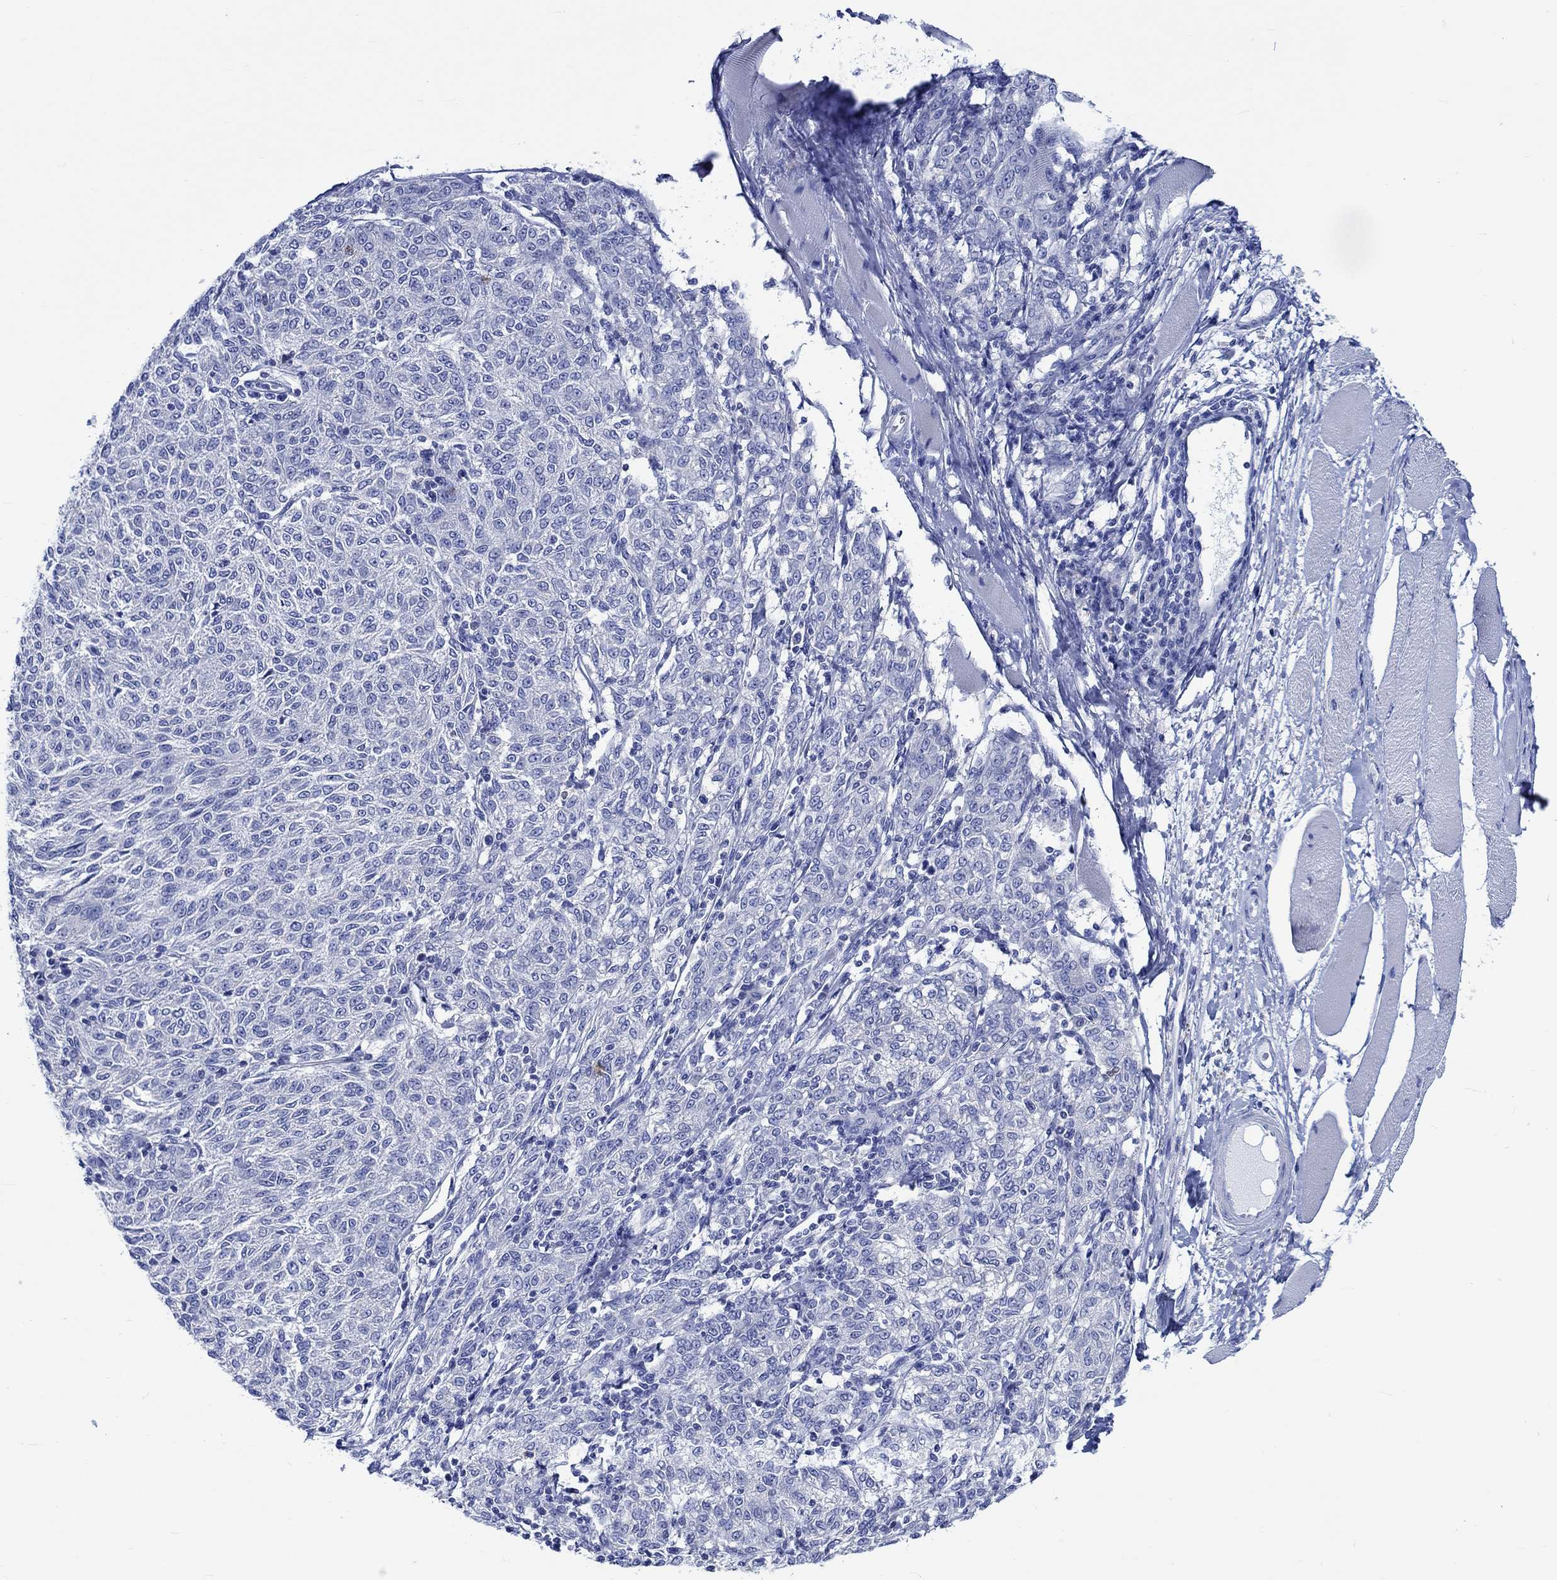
{"staining": {"intensity": "negative", "quantity": "none", "location": "none"}, "tissue": "melanoma", "cell_type": "Tumor cells", "image_type": "cancer", "snomed": [{"axis": "morphology", "description": "Malignant melanoma, NOS"}, {"axis": "topography", "description": "Skin"}], "caption": "This is an immunohistochemistry (IHC) histopathology image of human melanoma. There is no positivity in tumor cells.", "gene": "PTPRN2", "patient": {"sex": "female", "age": 72}}